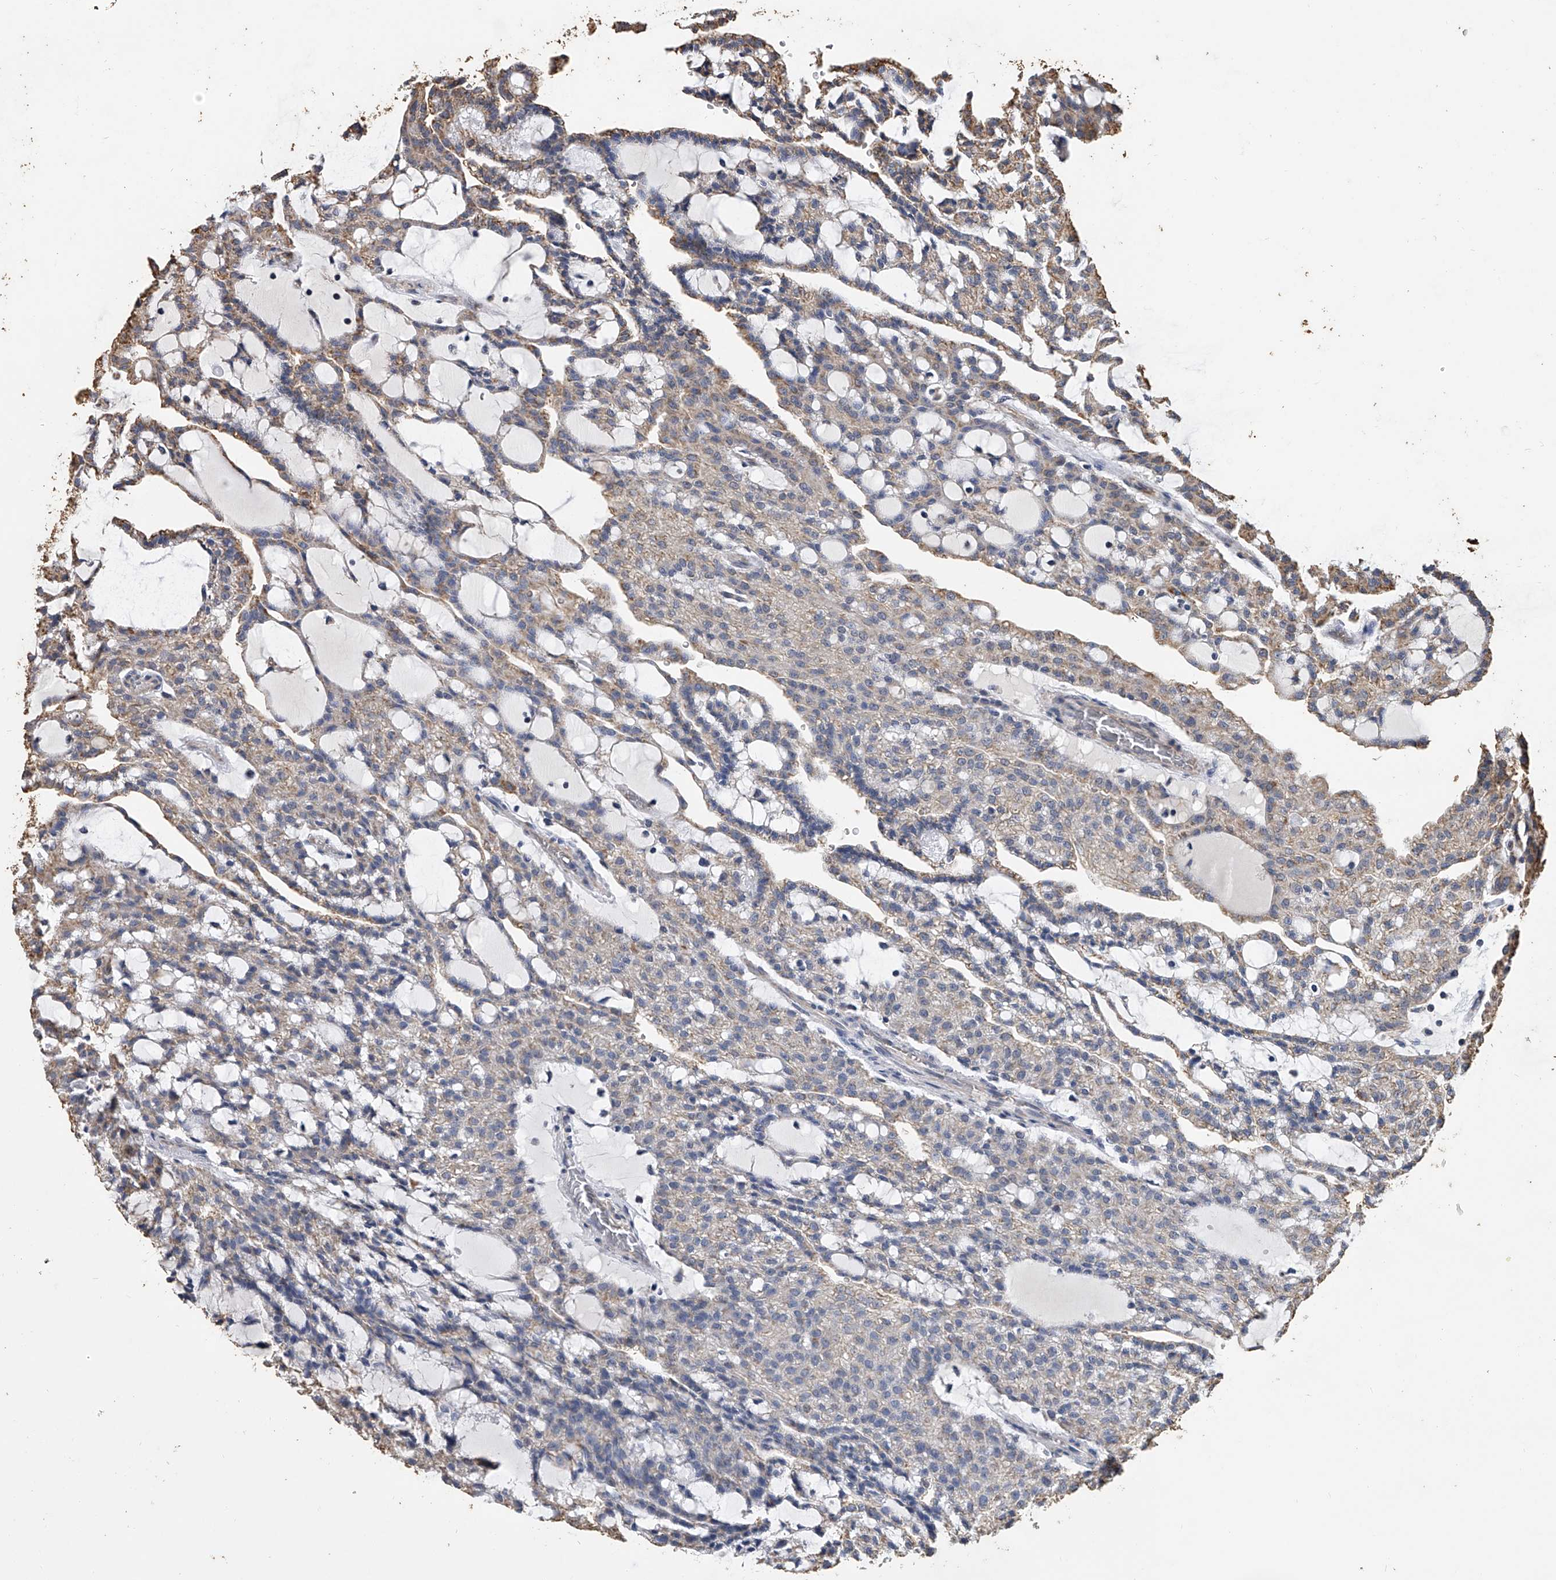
{"staining": {"intensity": "moderate", "quantity": "25%-75%", "location": "cytoplasmic/membranous"}, "tissue": "renal cancer", "cell_type": "Tumor cells", "image_type": "cancer", "snomed": [{"axis": "morphology", "description": "Adenocarcinoma, NOS"}, {"axis": "topography", "description": "Kidney"}], "caption": "Tumor cells demonstrate medium levels of moderate cytoplasmic/membranous staining in about 25%-75% of cells in human renal adenocarcinoma. Nuclei are stained in blue.", "gene": "MRPL28", "patient": {"sex": "male", "age": 63}}